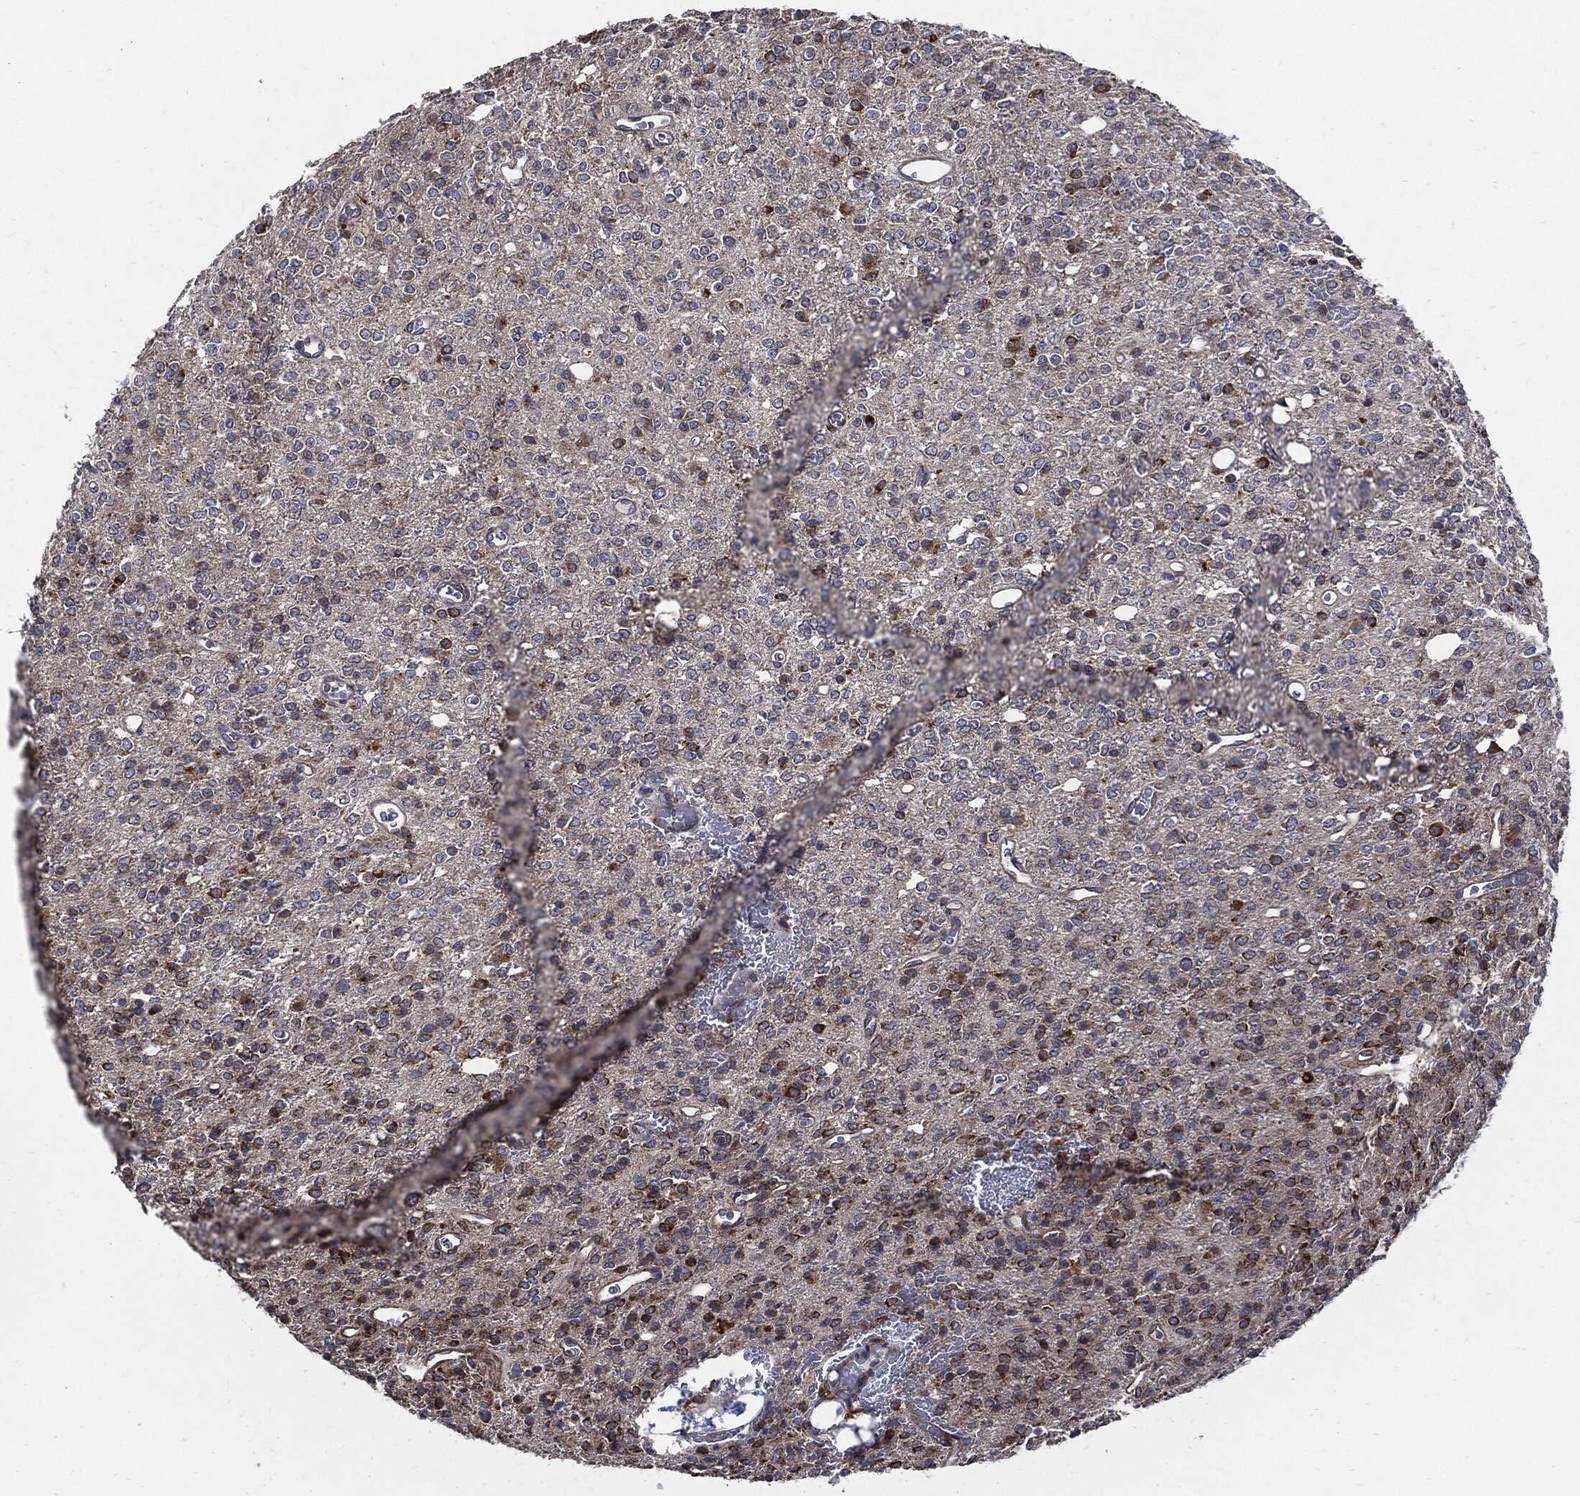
{"staining": {"intensity": "moderate", "quantity": "<25%", "location": "cytoplasmic/membranous"}, "tissue": "glioma", "cell_type": "Tumor cells", "image_type": "cancer", "snomed": [{"axis": "morphology", "description": "Glioma, malignant, Low grade"}, {"axis": "topography", "description": "Brain"}], "caption": "Immunohistochemistry staining of low-grade glioma (malignant), which shows low levels of moderate cytoplasmic/membranous staining in approximately <25% of tumor cells indicating moderate cytoplasmic/membranous protein positivity. The staining was performed using DAB (3,3'-diaminobenzidine) (brown) for protein detection and nuclei were counterstained in hematoxylin (blue).", "gene": "SLC31A2", "patient": {"sex": "female", "age": 45}}